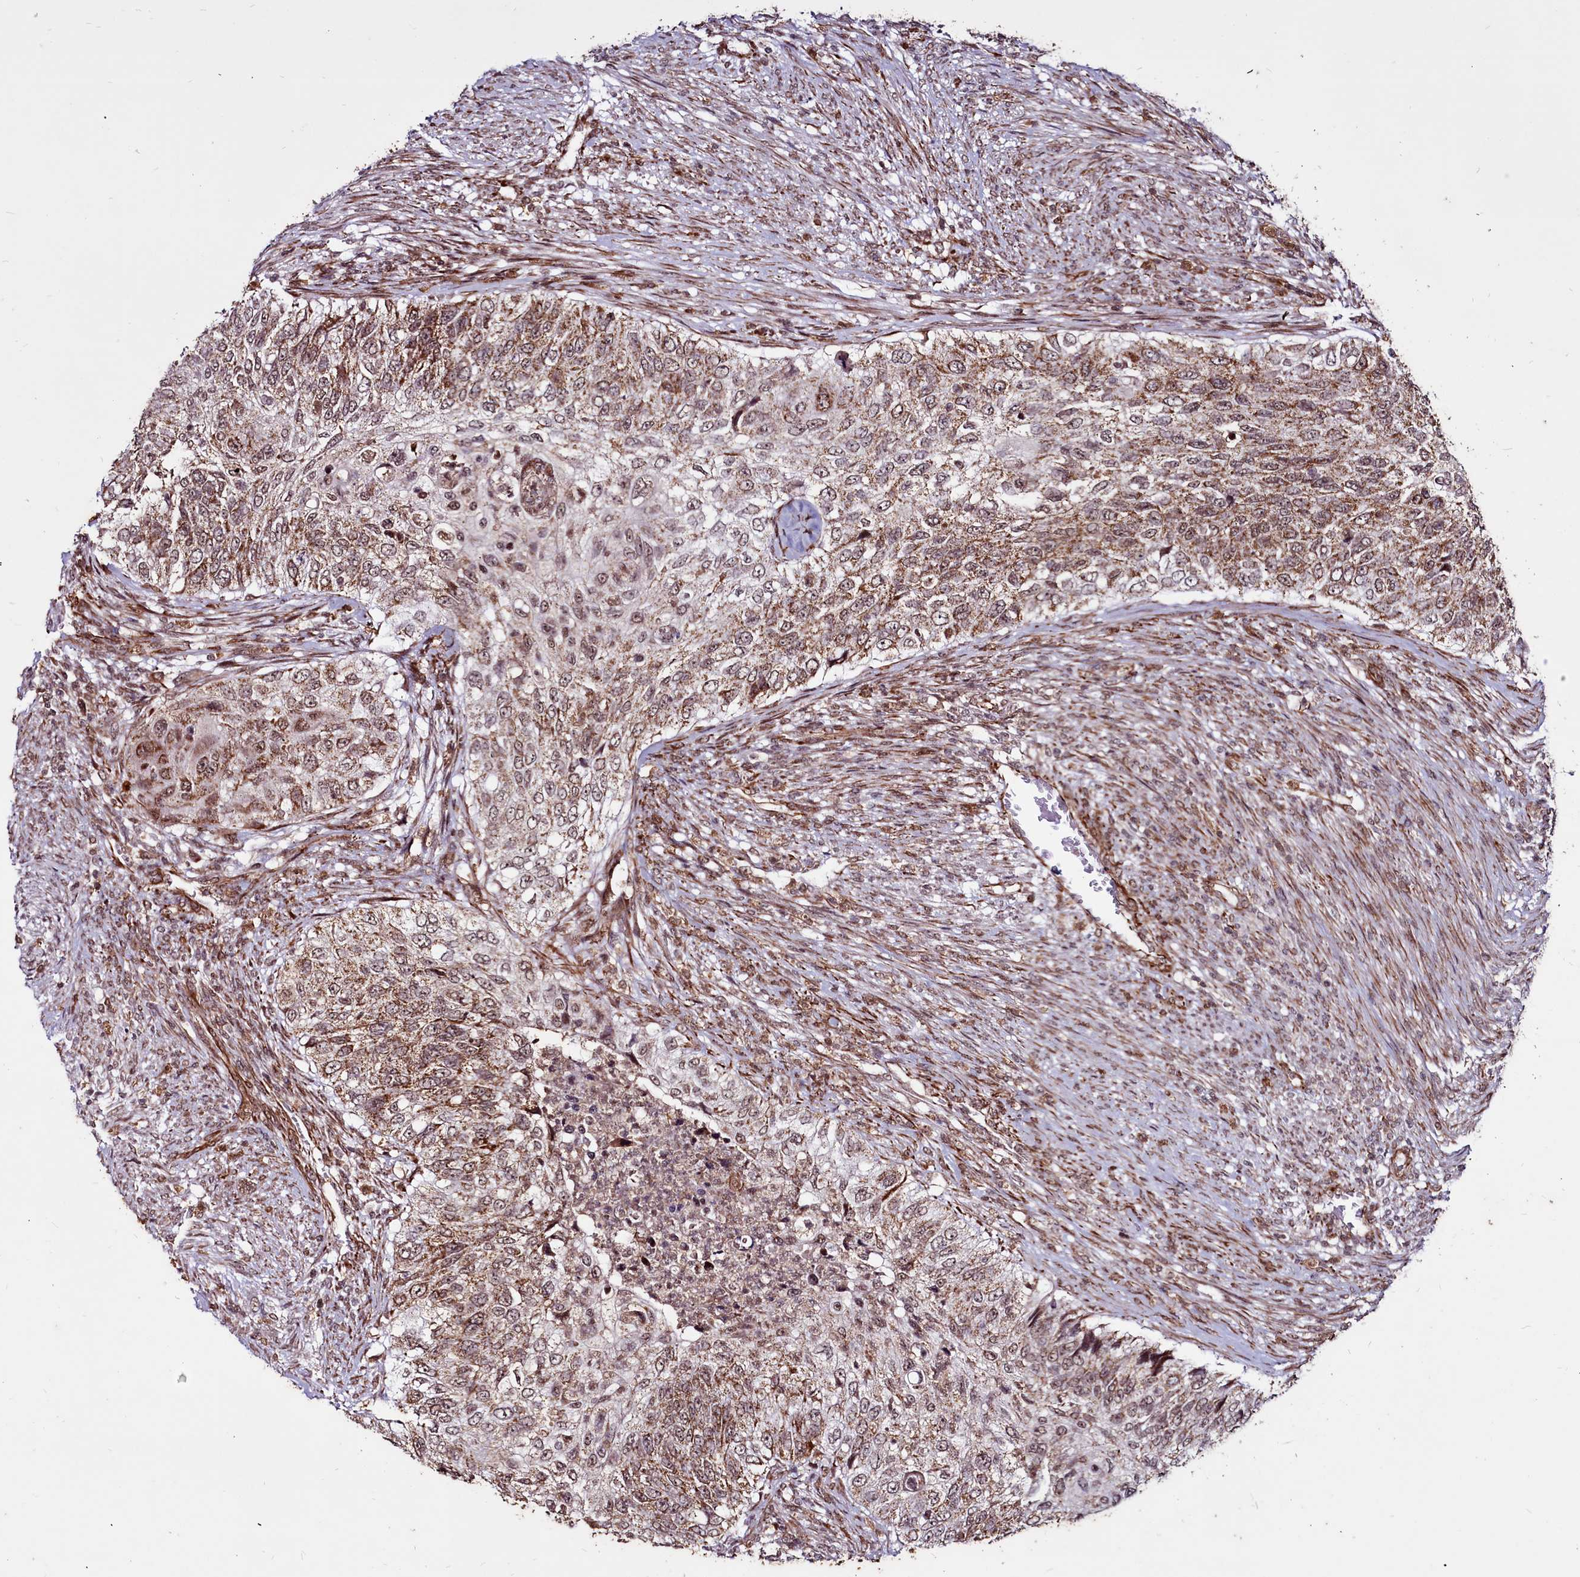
{"staining": {"intensity": "moderate", "quantity": ">75%", "location": "cytoplasmic/membranous,nuclear"}, "tissue": "urothelial cancer", "cell_type": "Tumor cells", "image_type": "cancer", "snomed": [{"axis": "morphology", "description": "Urothelial carcinoma, High grade"}, {"axis": "topography", "description": "Urinary bladder"}], "caption": "Protein staining of high-grade urothelial carcinoma tissue exhibits moderate cytoplasmic/membranous and nuclear positivity in about >75% of tumor cells. (DAB (3,3'-diaminobenzidine) = brown stain, brightfield microscopy at high magnification).", "gene": "CLK3", "patient": {"sex": "female", "age": 60}}